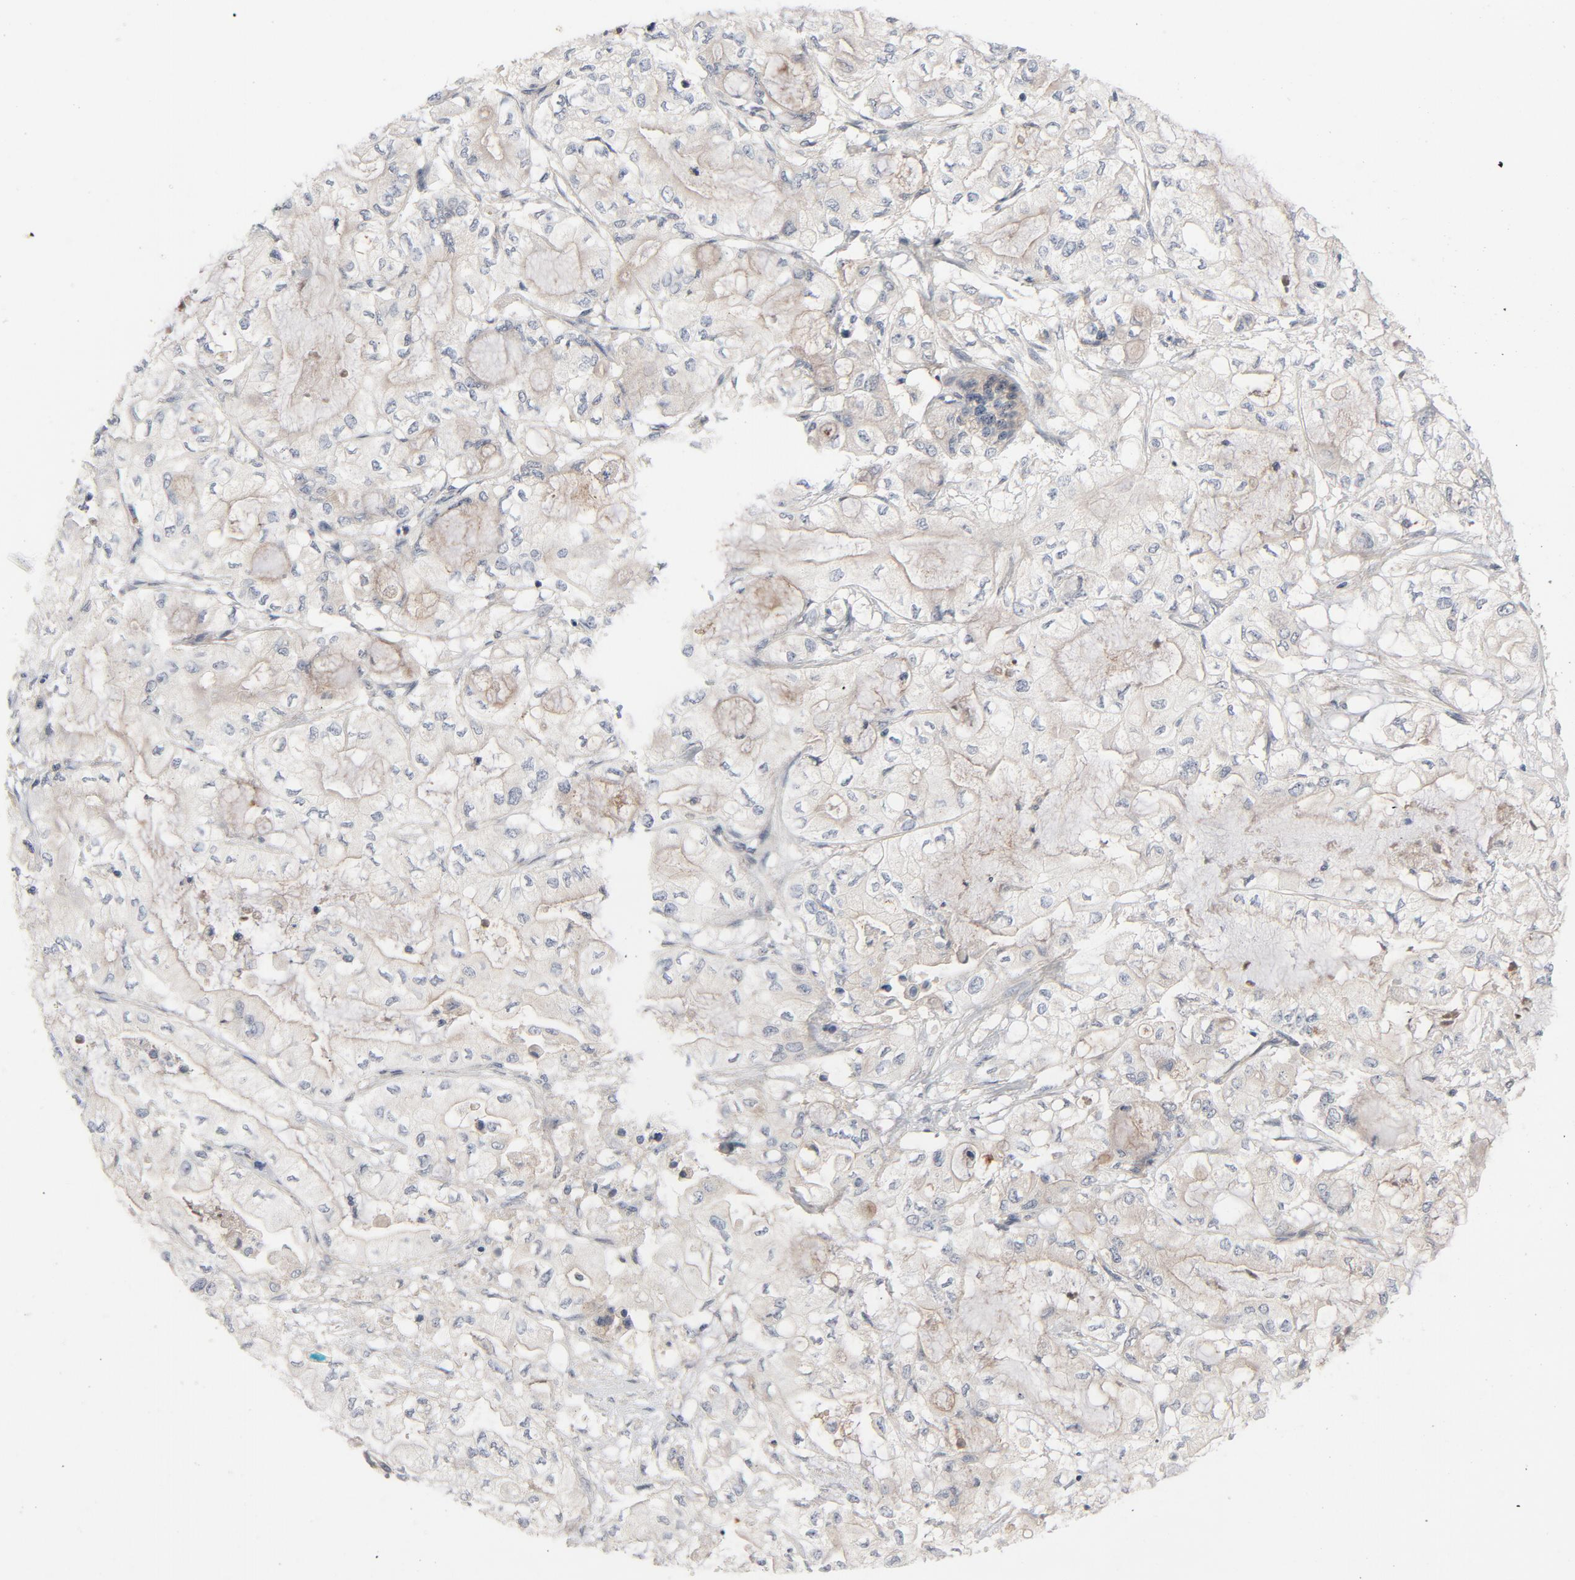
{"staining": {"intensity": "weak", "quantity": ">75%", "location": "cytoplasmic/membranous"}, "tissue": "pancreatic cancer", "cell_type": "Tumor cells", "image_type": "cancer", "snomed": [{"axis": "morphology", "description": "Adenocarcinoma, NOS"}, {"axis": "topography", "description": "Pancreas"}], "caption": "Tumor cells exhibit low levels of weak cytoplasmic/membranous positivity in about >75% of cells in pancreatic cancer (adenocarcinoma). The staining was performed using DAB (3,3'-diaminobenzidine), with brown indicating positive protein expression. Nuclei are stained blue with hematoxylin.", "gene": "TSG101", "patient": {"sex": "male", "age": 79}}